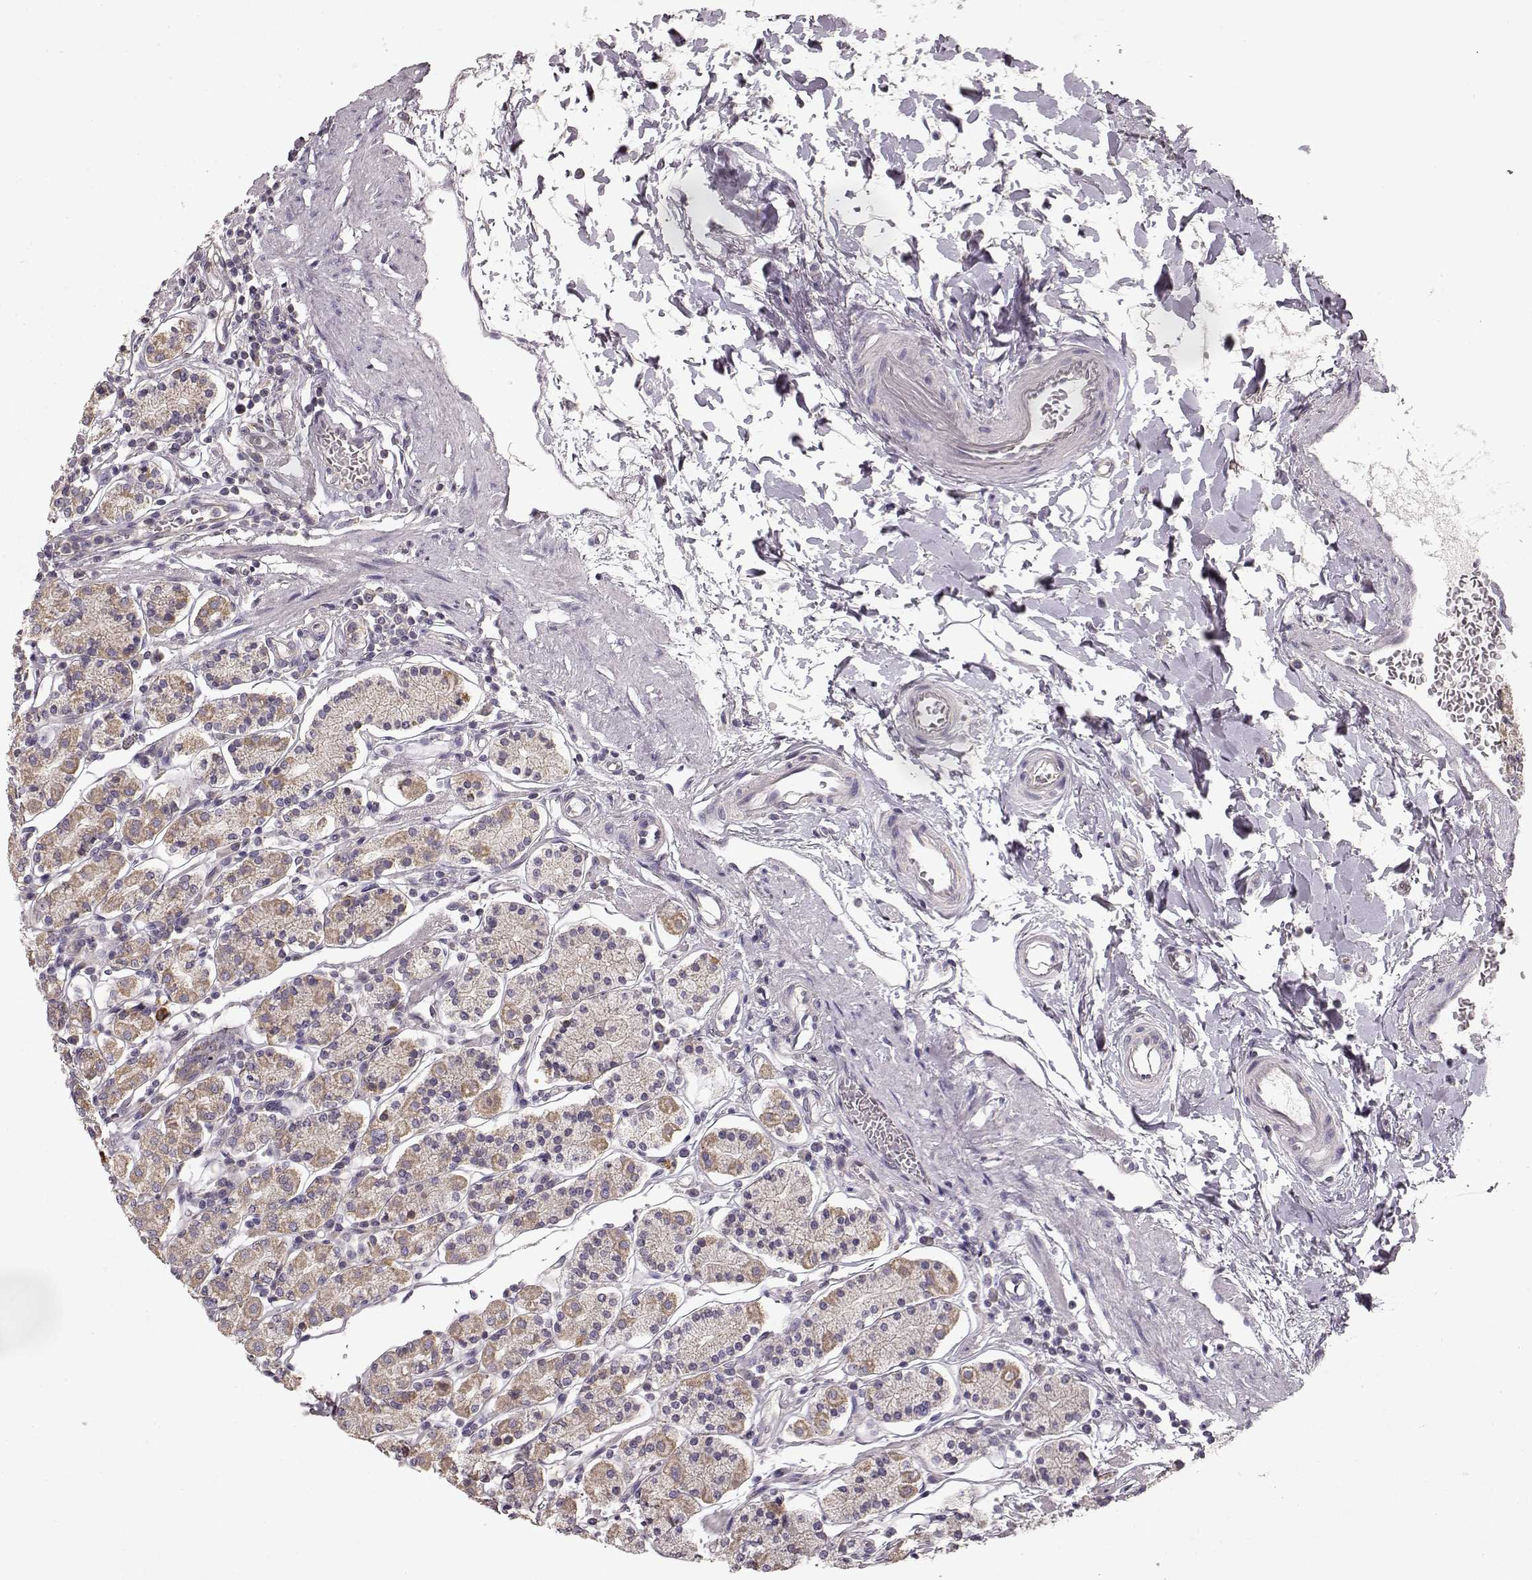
{"staining": {"intensity": "moderate", "quantity": "<25%", "location": "cytoplasmic/membranous"}, "tissue": "stomach", "cell_type": "Glandular cells", "image_type": "normal", "snomed": [{"axis": "morphology", "description": "Normal tissue, NOS"}, {"axis": "topography", "description": "Stomach, upper"}, {"axis": "topography", "description": "Stomach"}], "caption": "Immunohistochemical staining of benign human stomach displays low levels of moderate cytoplasmic/membranous positivity in about <25% of glandular cells. (brown staining indicates protein expression, while blue staining denotes nuclei).", "gene": "ERBB3", "patient": {"sex": "male", "age": 62}}